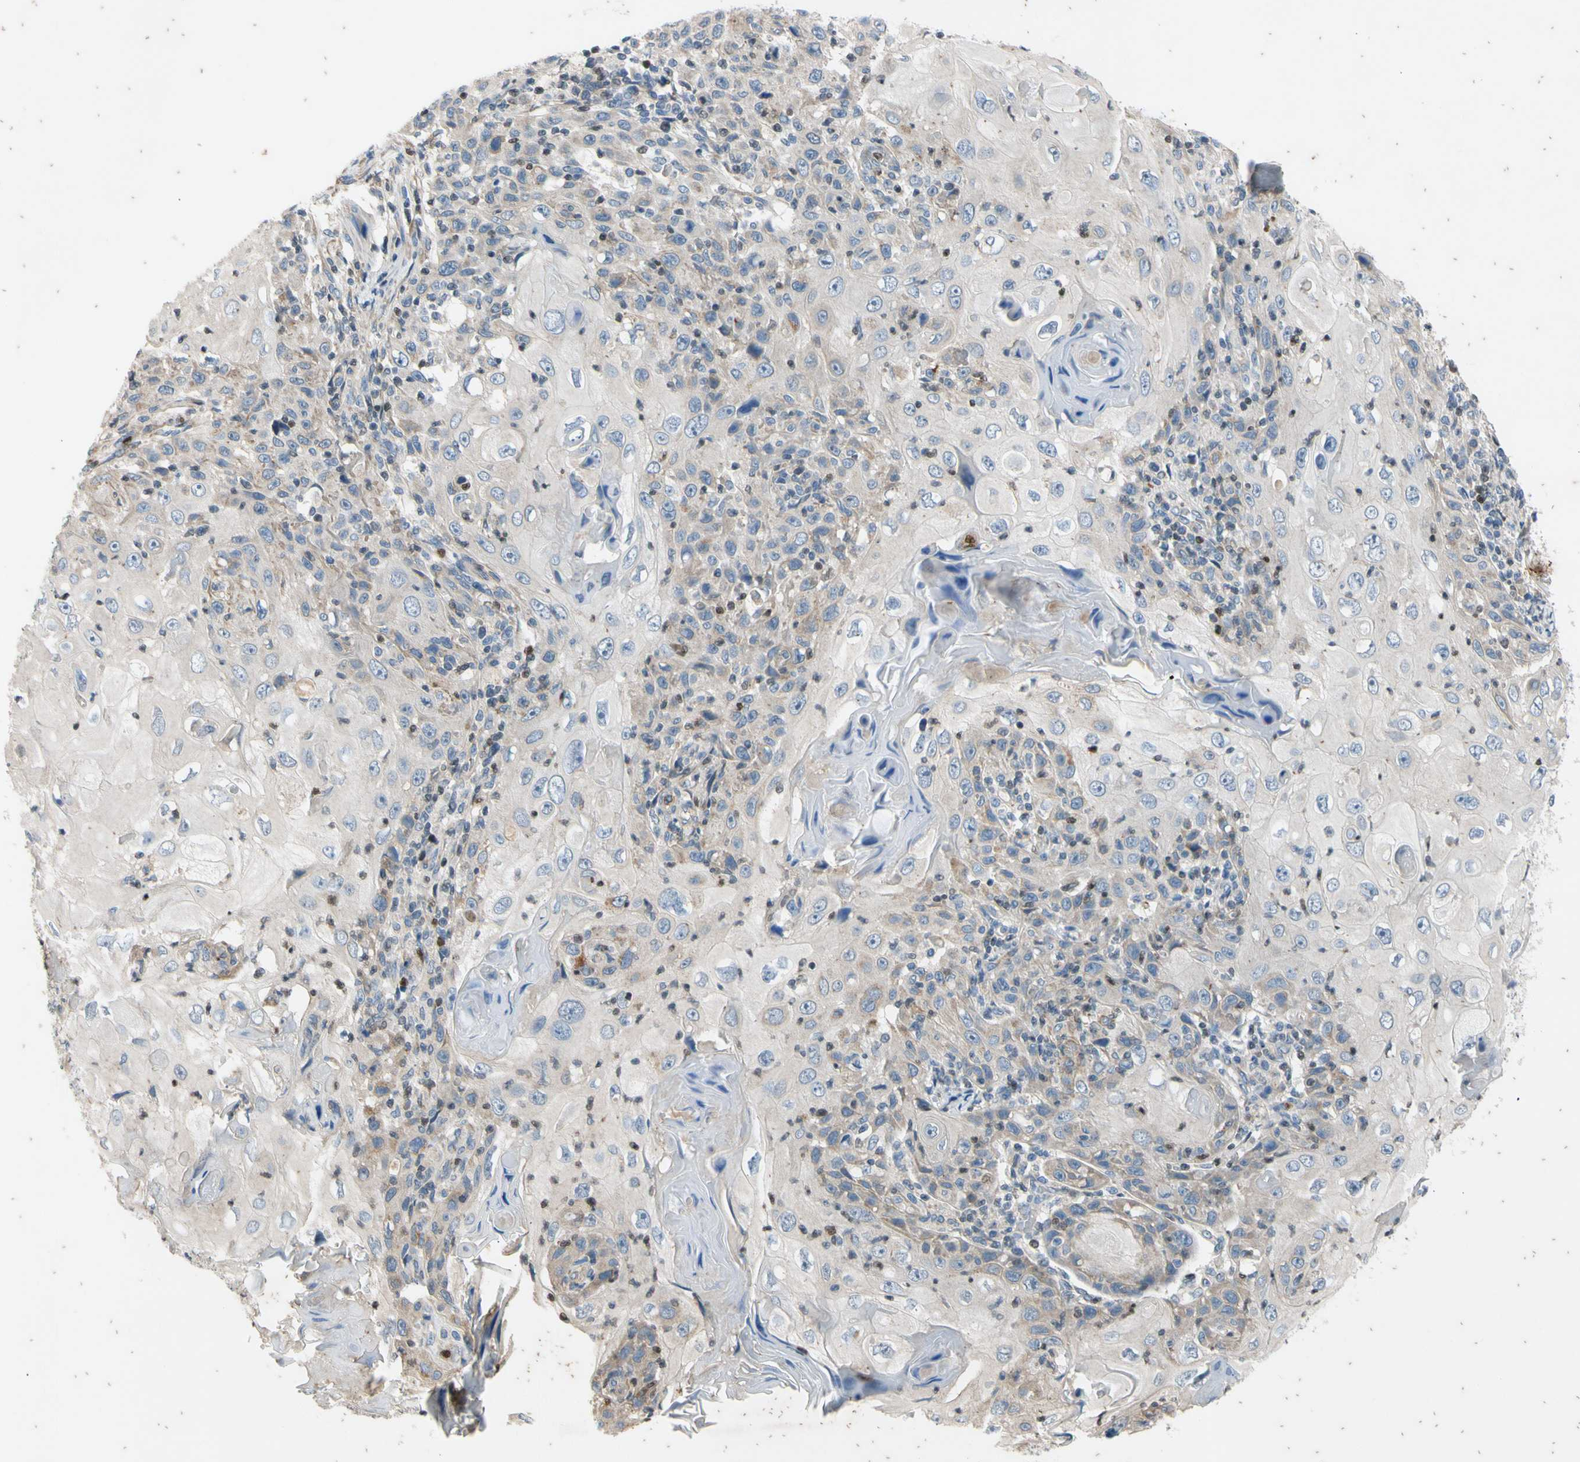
{"staining": {"intensity": "weak", "quantity": ">75%", "location": "cytoplasmic/membranous"}, "tissue": "skin cancer", "cell_type": "Tumor cells", "image_type": "cancer", "snomed": [{"axis": "morphology", "description": "Squamous cell carcinoma, NOS"}, {"axis": "topography", "description": "Skin"}], "caption": "A brown stain shows weak cytoplasmic/membranous expression of a protein in squamous cell carcinoma (skin) tumor cells. (Brightfield microscopy of DAB IHC at high magnification).", "gene": "TBX21", "patient": {"sex": "female", "age": 88}}